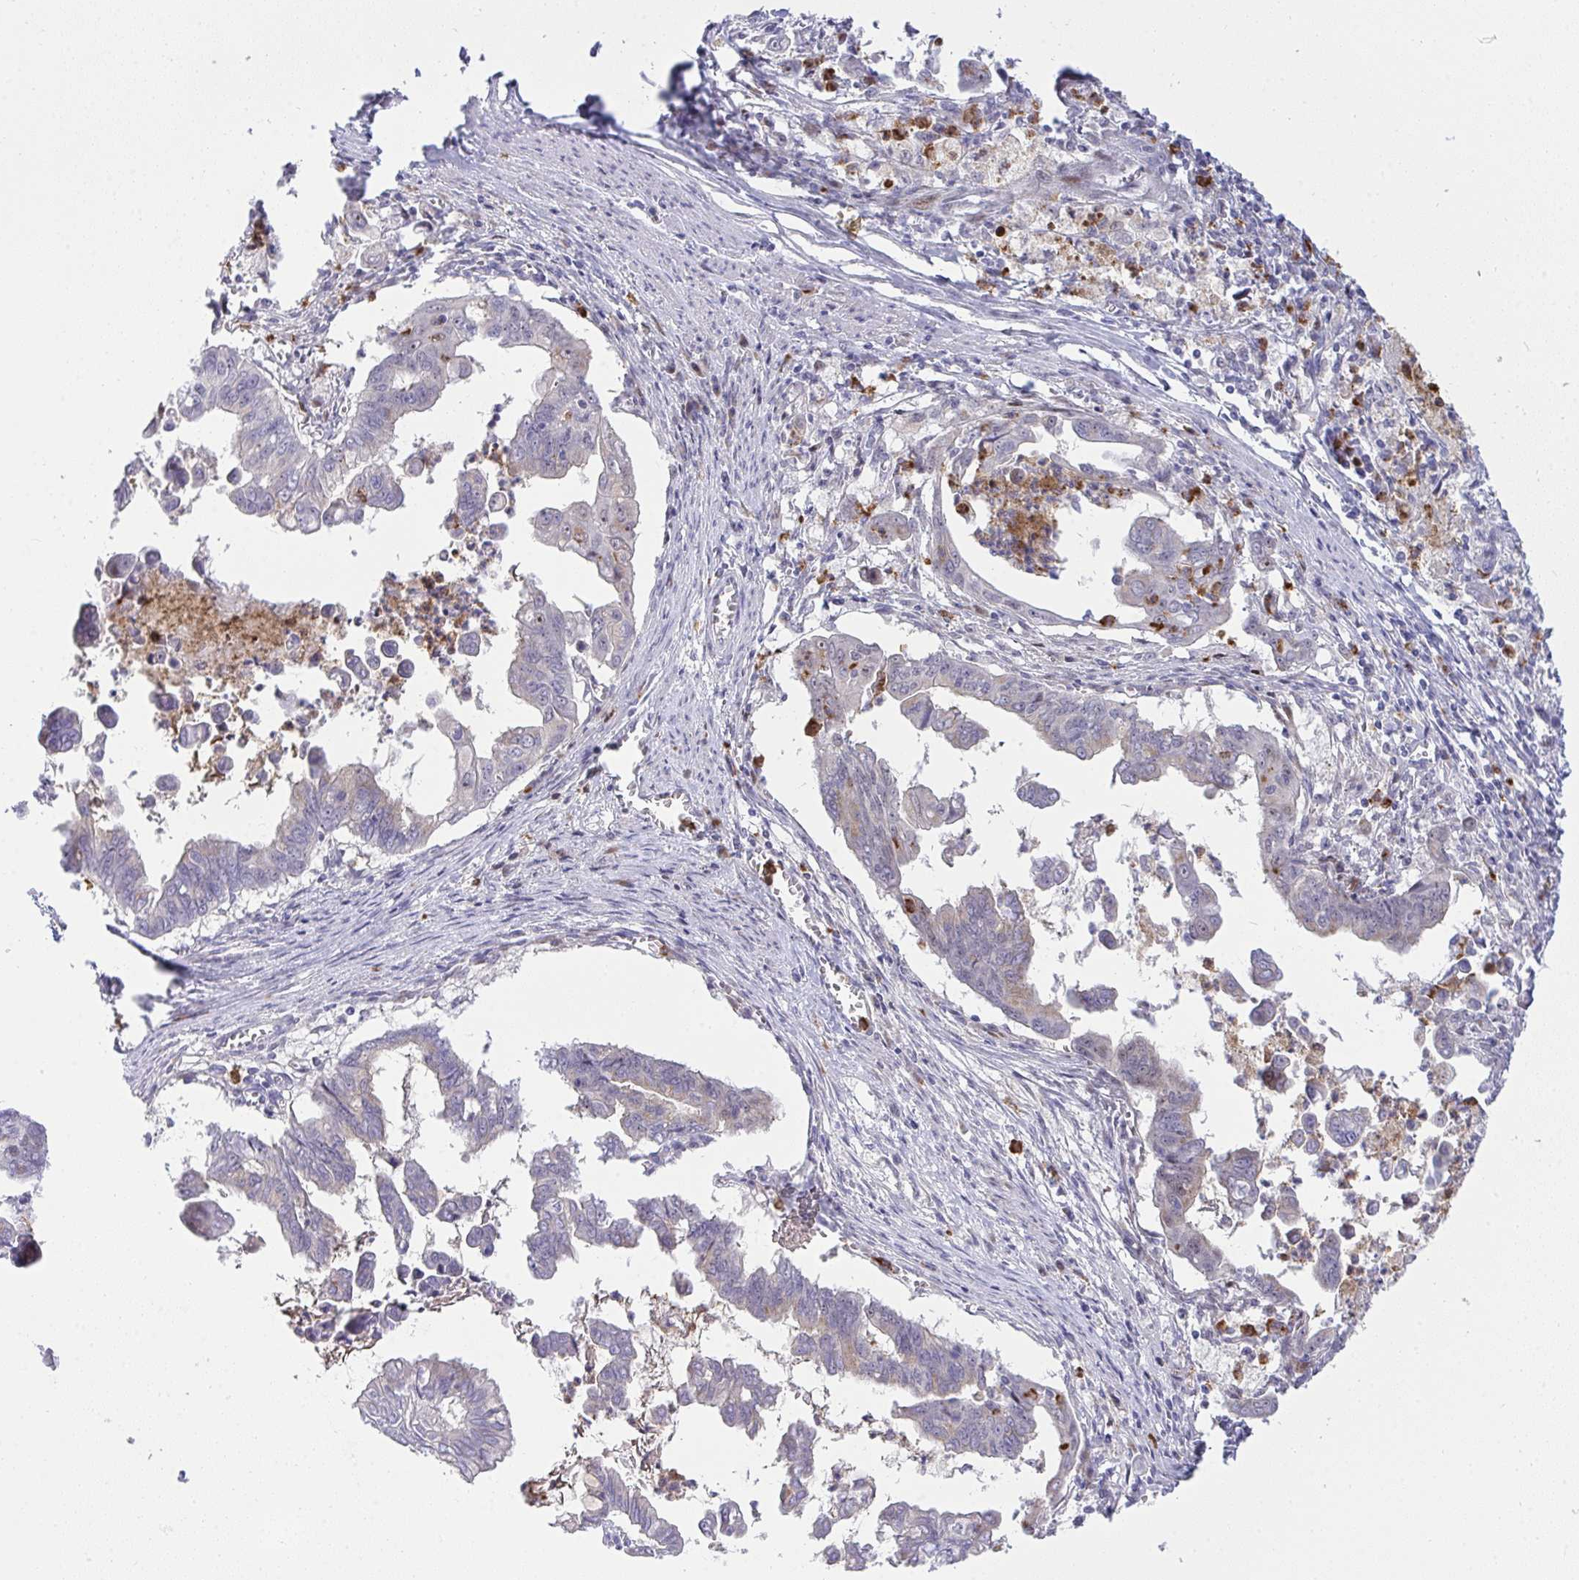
{"staining": {"intensity": "negative", "quantity": "none", "location": "none"}, "tissue": "stomach cancer", "cell_type": "Tumor cells", "image_type": "cancer", "snomed": [{"axis": "morphology", "description": "Adenocarcinoma, NOS"}, {"axis": "topography", "description": "Stomach, upper"}], "caption": "Protein analysis of stomach cancer (adenocarcinoma) demonstrates no significant positivity in tumor cells.", "gene": "ZNF554", "patient": {"sex": "male", "age": 80}}